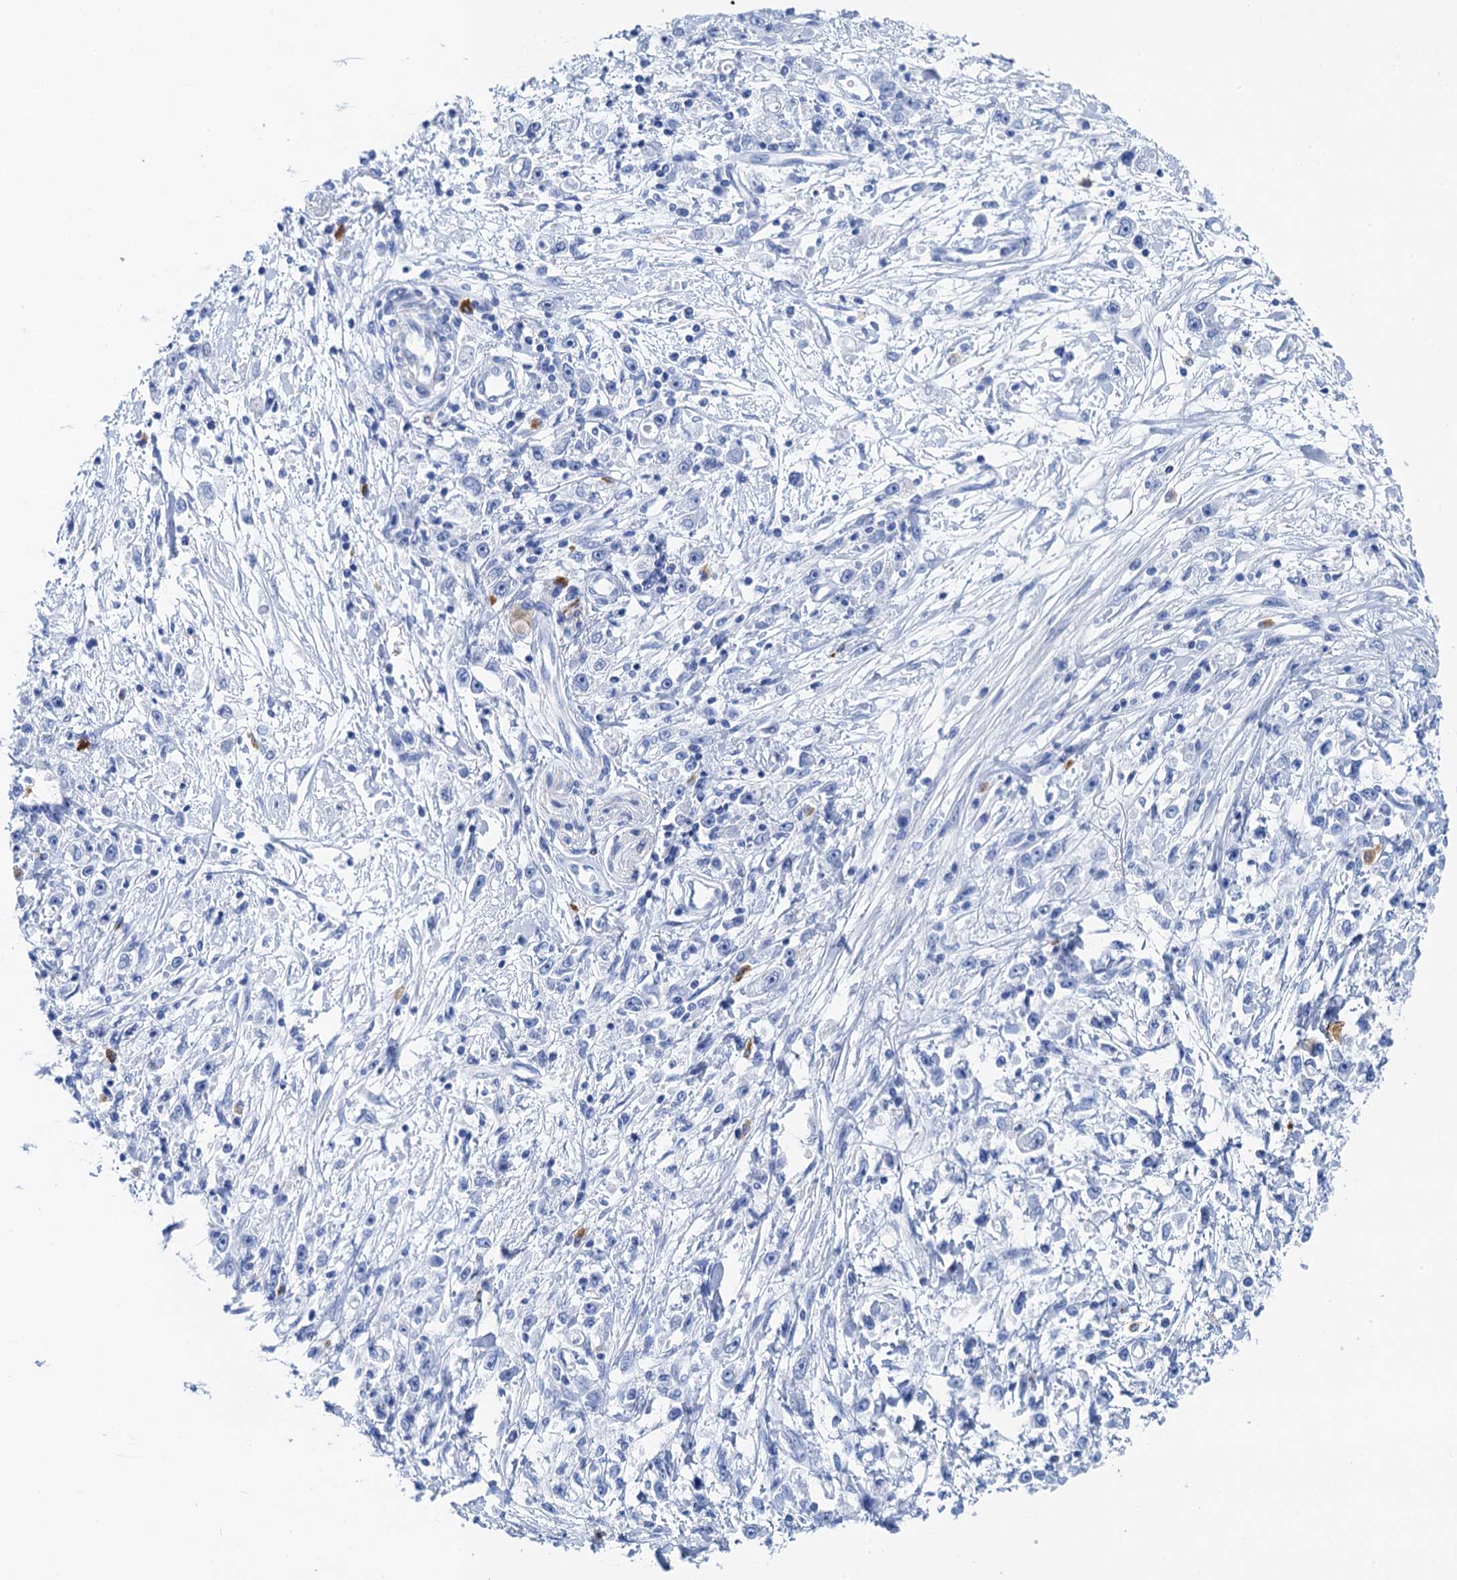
{"staining": {"intensity": "negative", "quantity": "none", "location": "none"}, "tissue": "stomach cancer", "cell_type": "Tumor cells", "image_type": "cancer", "snomed": [{"axis": "morphology", "description": "Adenocarcinoma, NOS"}, {"axis": "topography", "description": "Stomach"}], "caption": "Immunohistochemistry of stomach adenocarcinoma reveals no expression in tumor cells.", "gene": "NLRP10", "patient": {"sex": "female", "age": 59}}